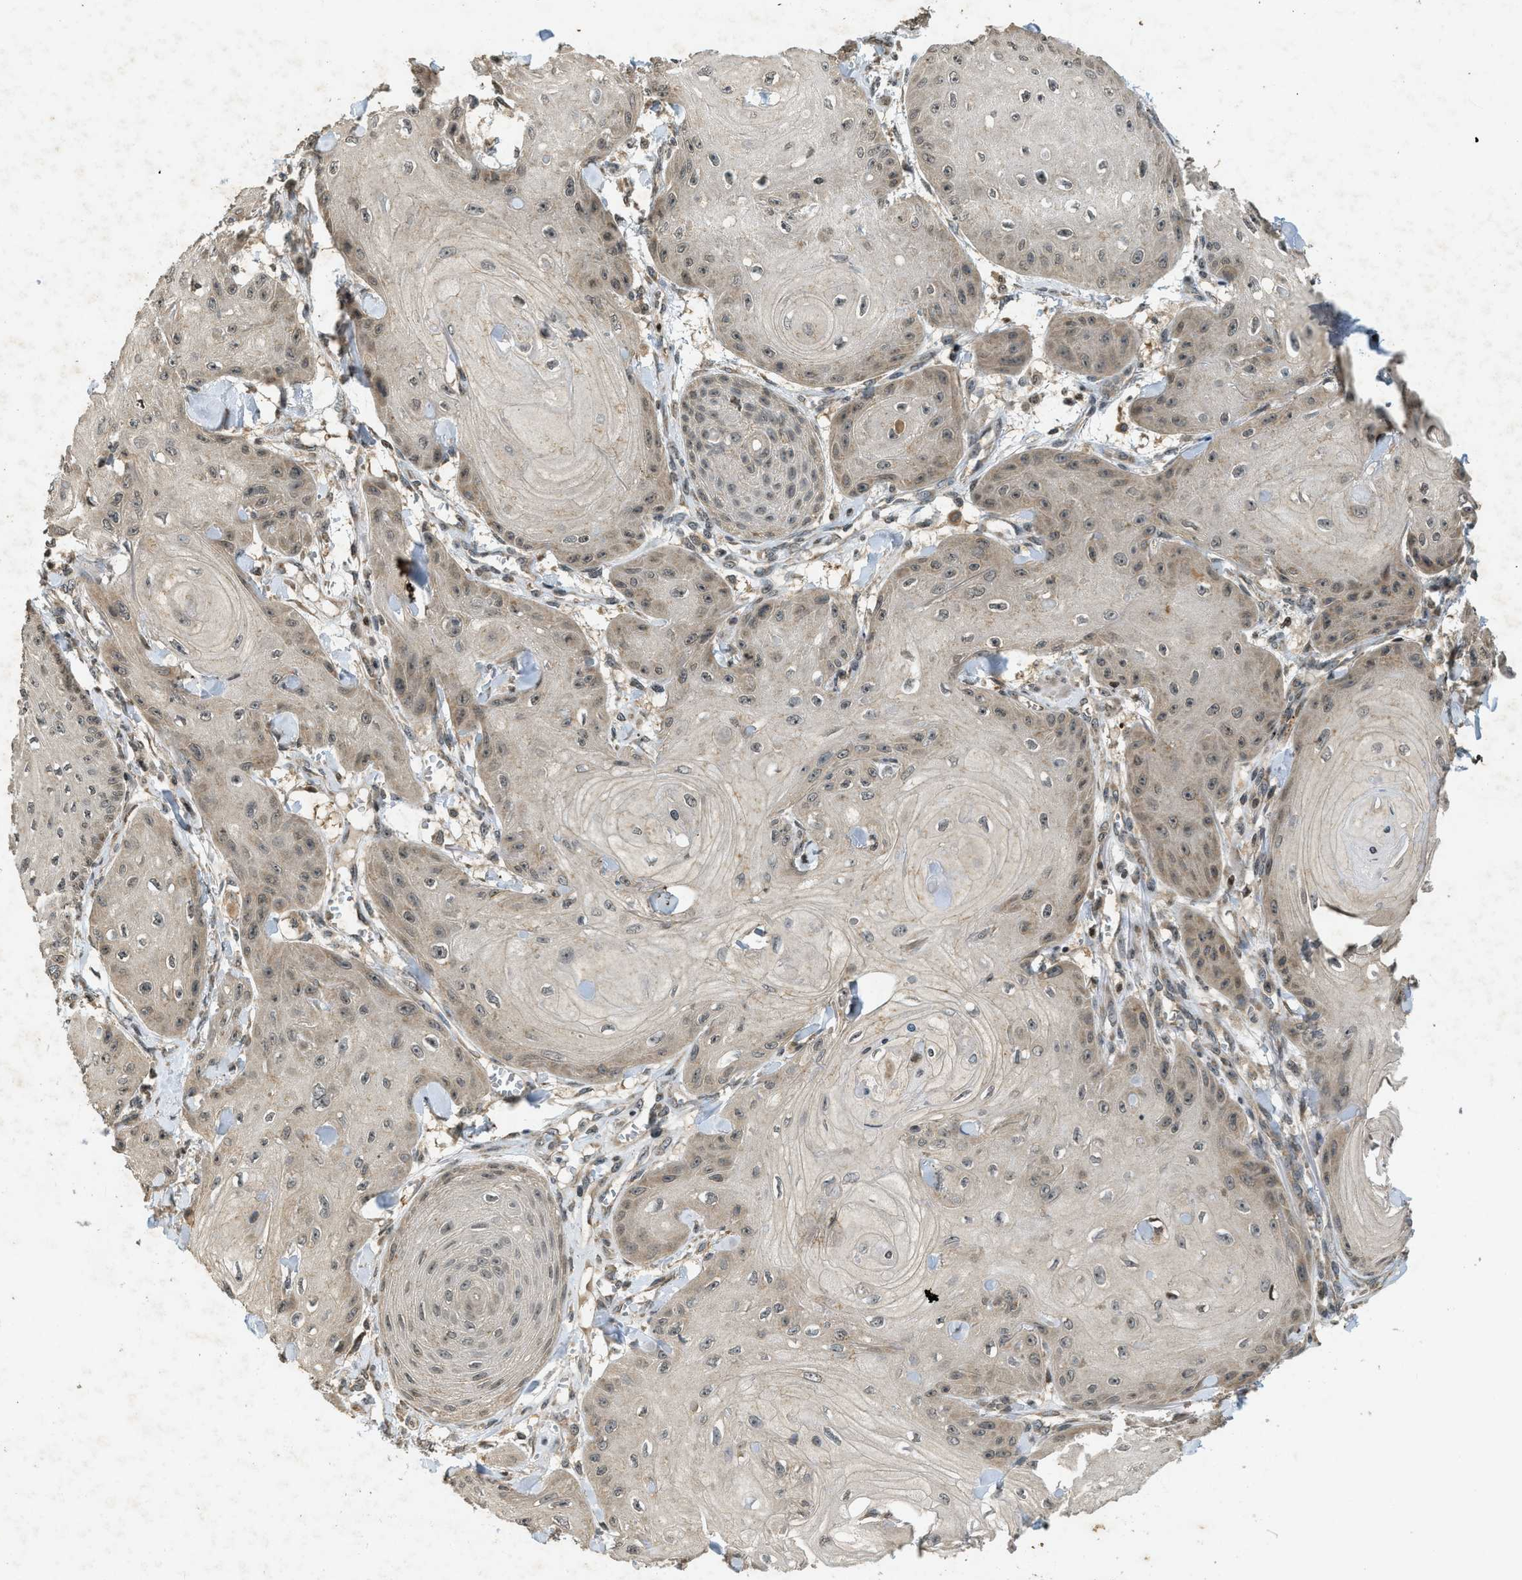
{"staining": {"intensity": "moderate", "quantity": "25%-75%", "location": "nuclear"}, "tissue": "skin cancer", "cell_type": "Tumor cells", "image_type": "cancer", "snomed": [{"axis": "morphology", "description": "Squamous cell carcinoma, NOS"}, {"axis": "topography", "description": "Skin"}], "caption": "High-power microscopy captured an IHC image of skin squamous cell carcinoma, revealing moderate nuclear staining in approximately 25%-75% of tumor cells. The staining was performed using DAB (3,3'-diaminobenzidine) to visualize the protein expression in brown, while the nuclei were stained in blue with hematoxylin (Magnification: 20x).", "gene": "SIAH1", "patient": {"sex": "male", "age": 74}}